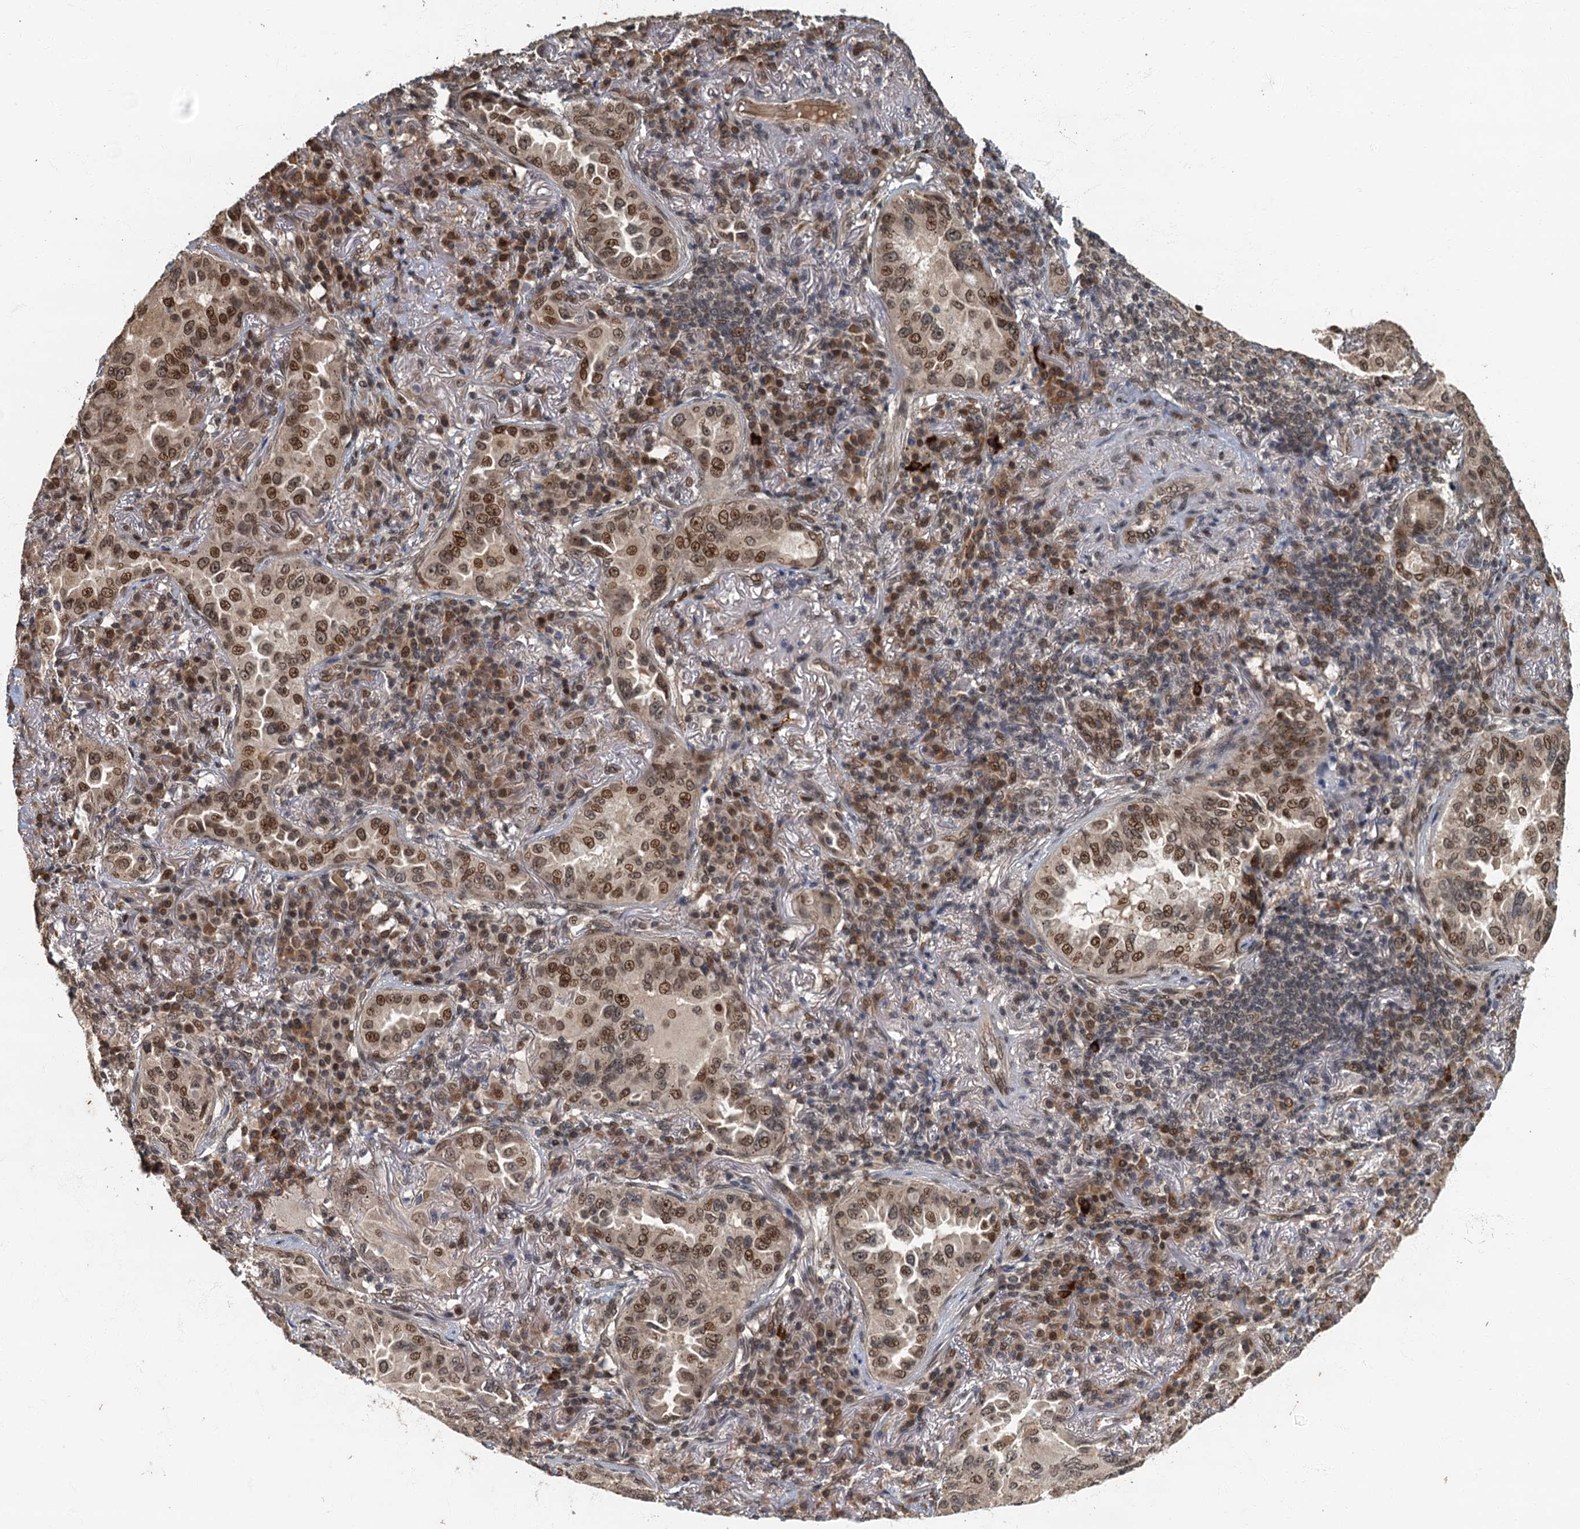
{"staining": {"intensity": "moderate", "quantity": ">75%", "location": "nuclear"}, "tissue": "lung cancer", "cell_type": "Tumor cells", "image_type": "cancer", "snomed": [{"axis": "morphology", "description": "Adenocarcinoma, NOS"}, {"axis": "topography", "description": "Lung"}], "caption": "DAB (3,3'-diaminobenzidine) immunohistochemical staining of lung cancer reveals moderate nuclear protein positivity in about >75% of tumor cells.", "gene": "CKAP2L", "patient": {"sex": "female", "age": 69}}